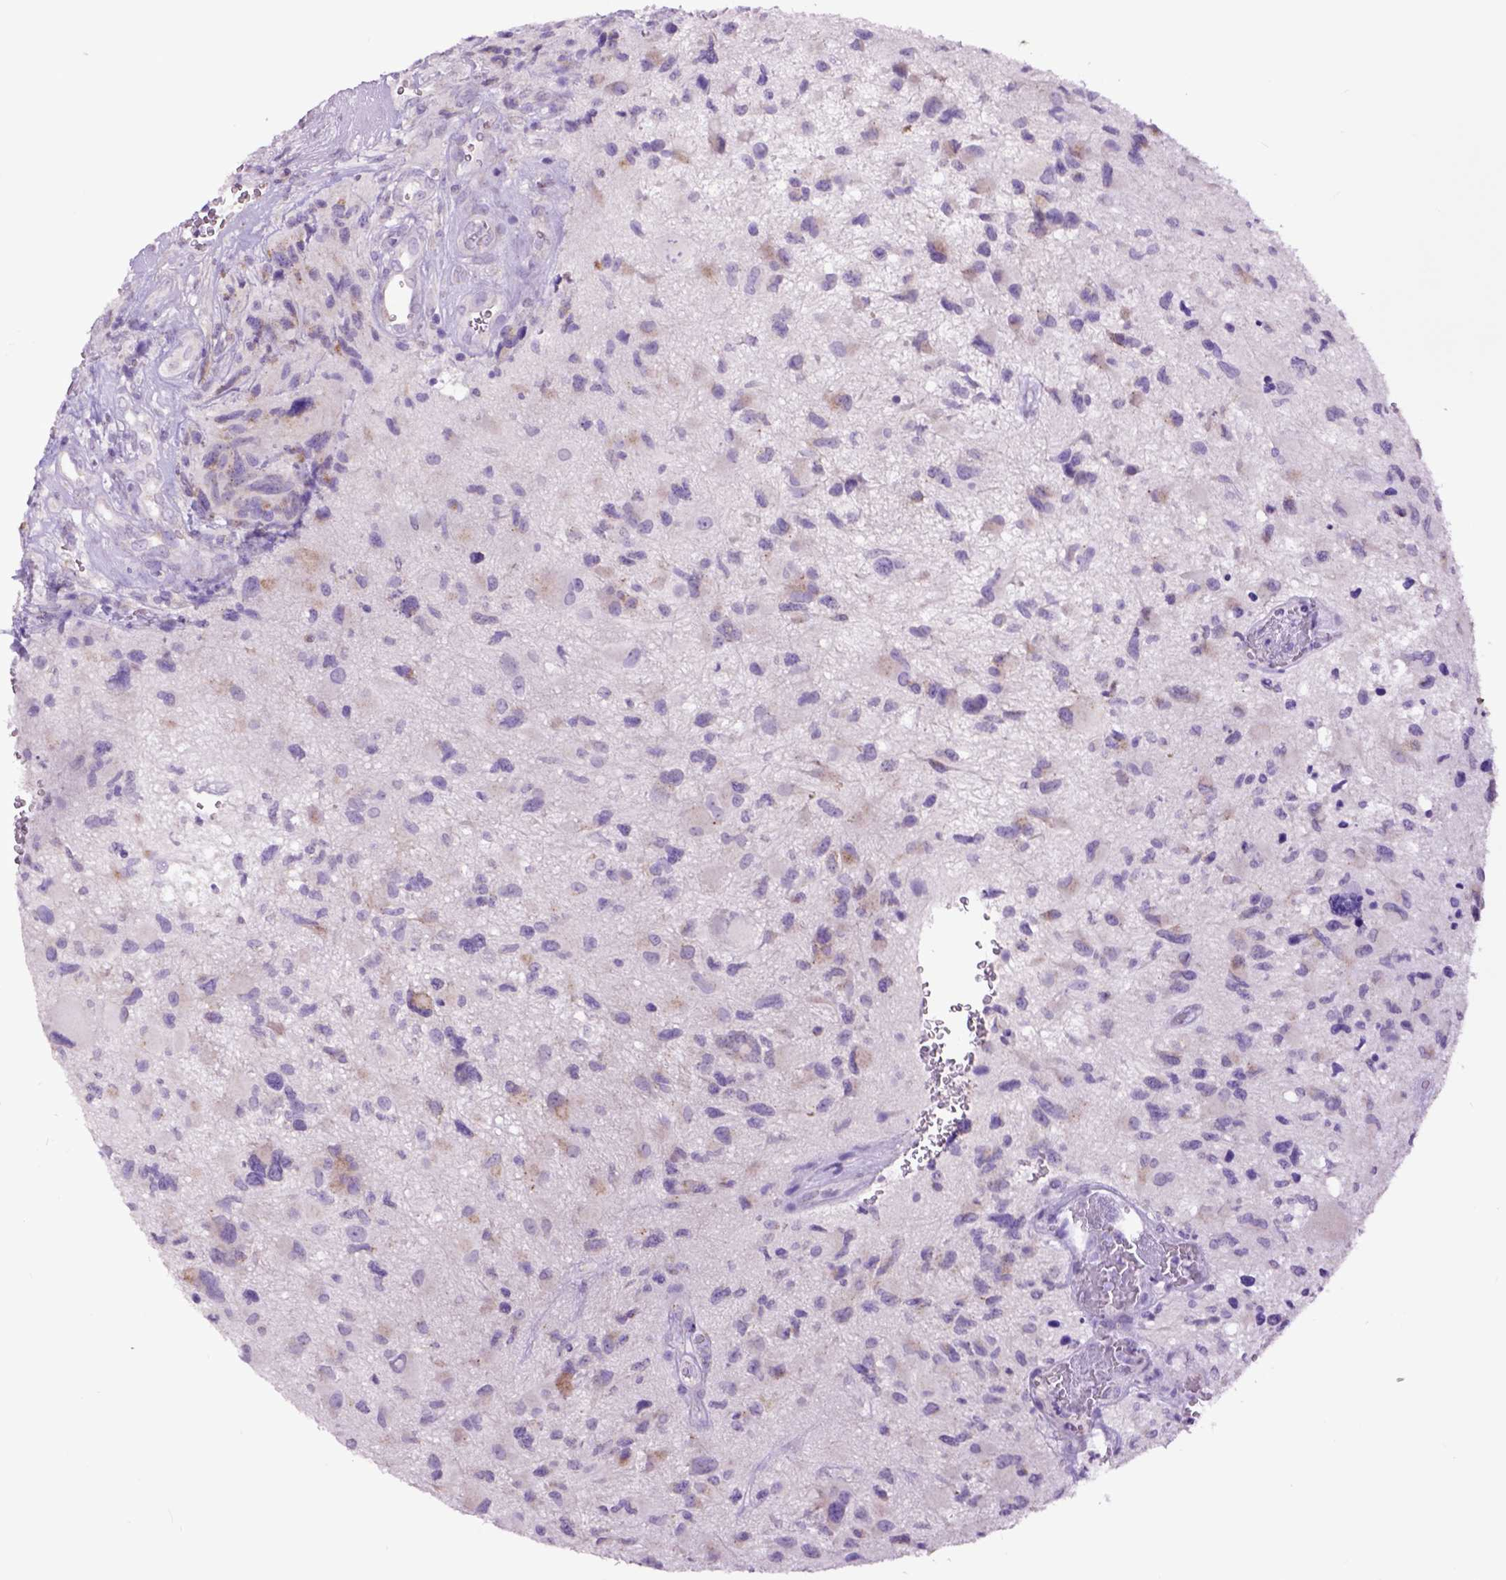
{"staining": {"intensity": "negative", "quantity": "none", "location": "none"}, "tissue": "glioma", "cell_type": "Tumor cells", "image_type": "cancer", "snomed": [{"axis": "morphology", "description": "Glioma, malignant, NOS"}, {"axis": "morphology", "description": "Glioma, malignant, High grade"}, {"axis": "topography", "description": "Brain"}], "caption": "Immunohistochemistry (IHC) of human malignant glioma (high-grade) reveals no expression in tumor cells.", "gene": "RAB25", "patient": {"sex": "female", "age": 71}}